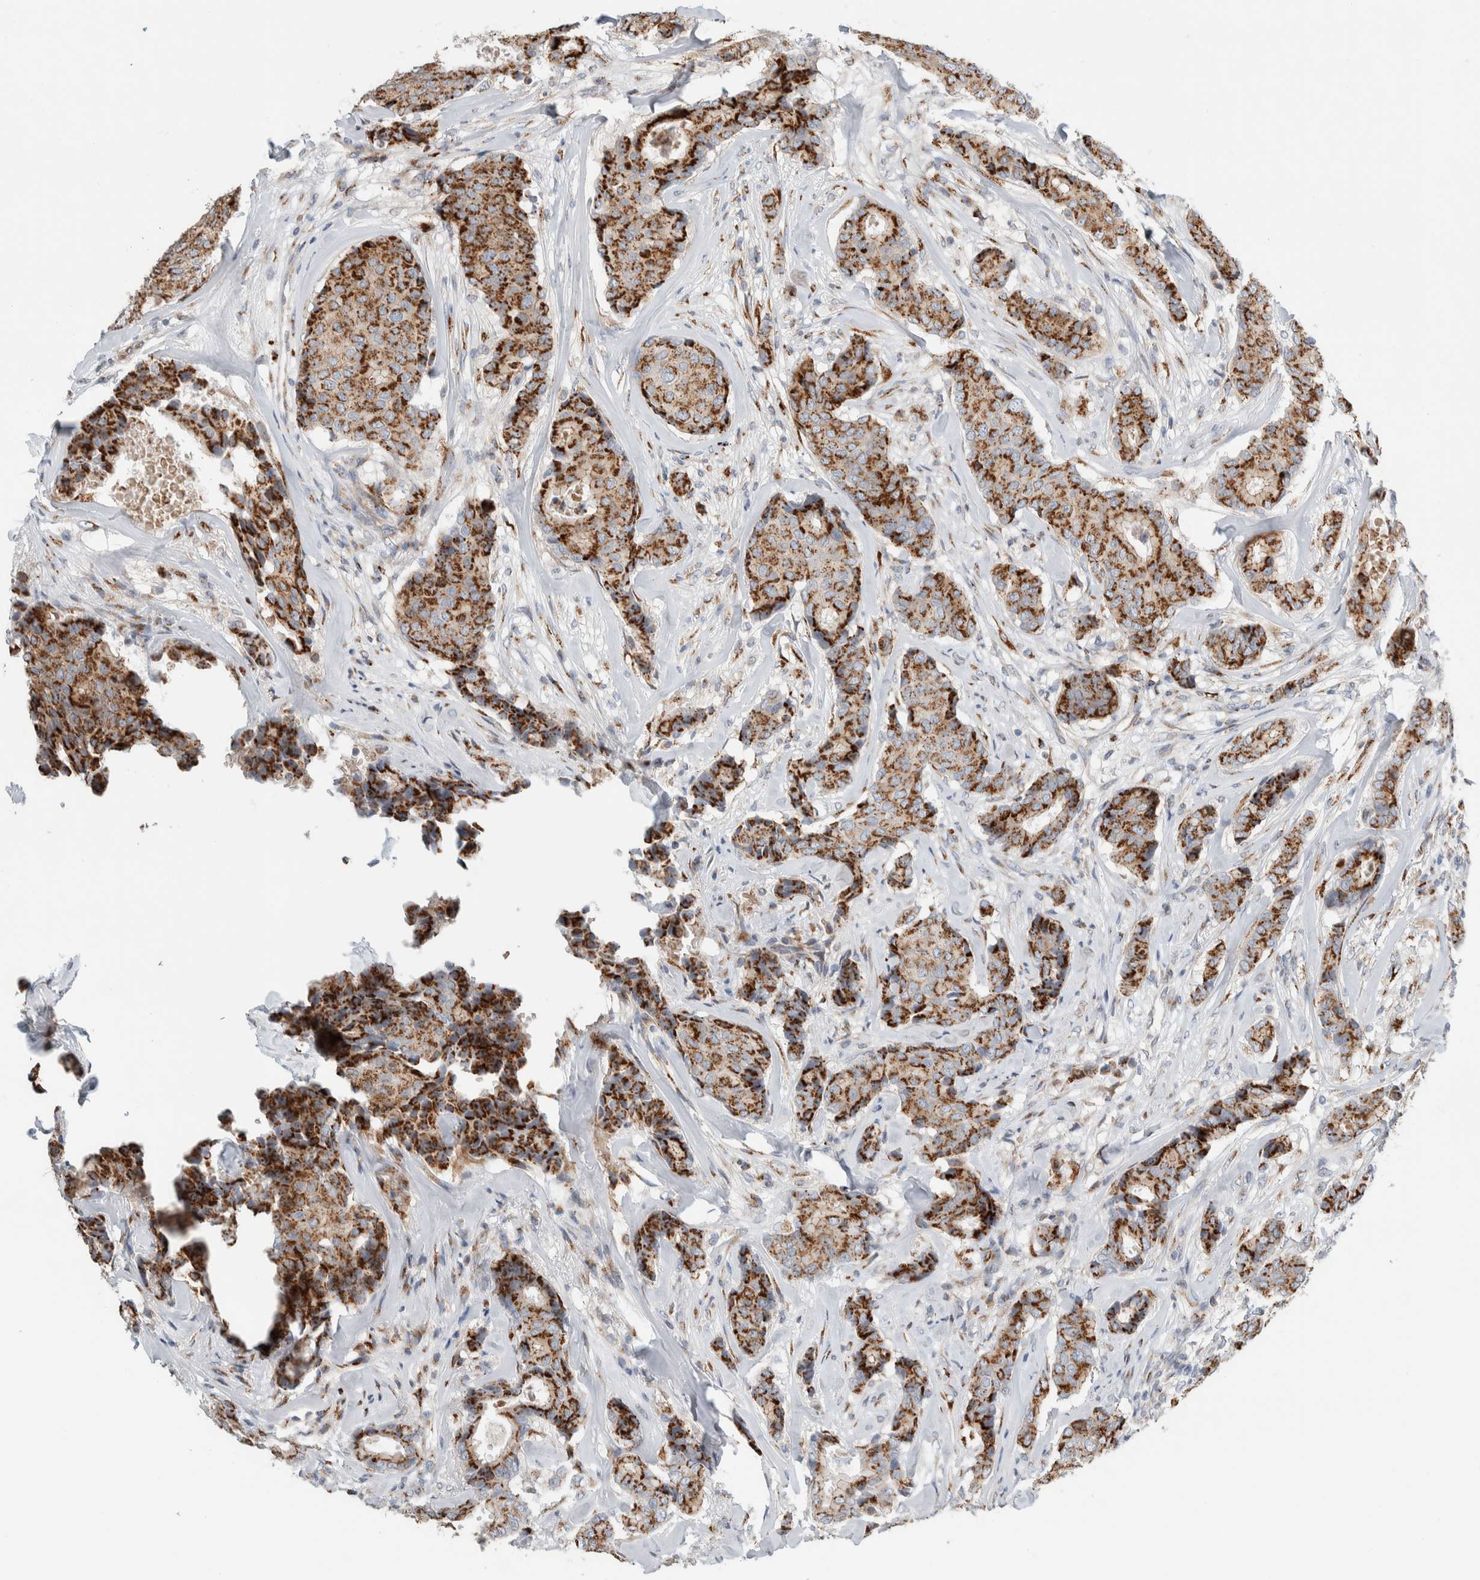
{"staining": {"intensity": "strong", "quantity": ">75%", "location": "cytoplasmic/membranous"}, "tissue": "breast cancer", "cell_type": "Tumor cells", "image_type": "cancer", "snomed": [{"axis": "morphology", "description": "Duct carcinoma"}, {"axis": "topography", "description": "Breast"}], "caption": "Human breast cancer (intraductal carcinoma) stained for a protein (brown) exhibits strong cytoplasmic/membranous positive expression in approximately >75% of tumor cells.", "gene": "SLC38A10", "patient": {"sex": "female", "age": 75}}